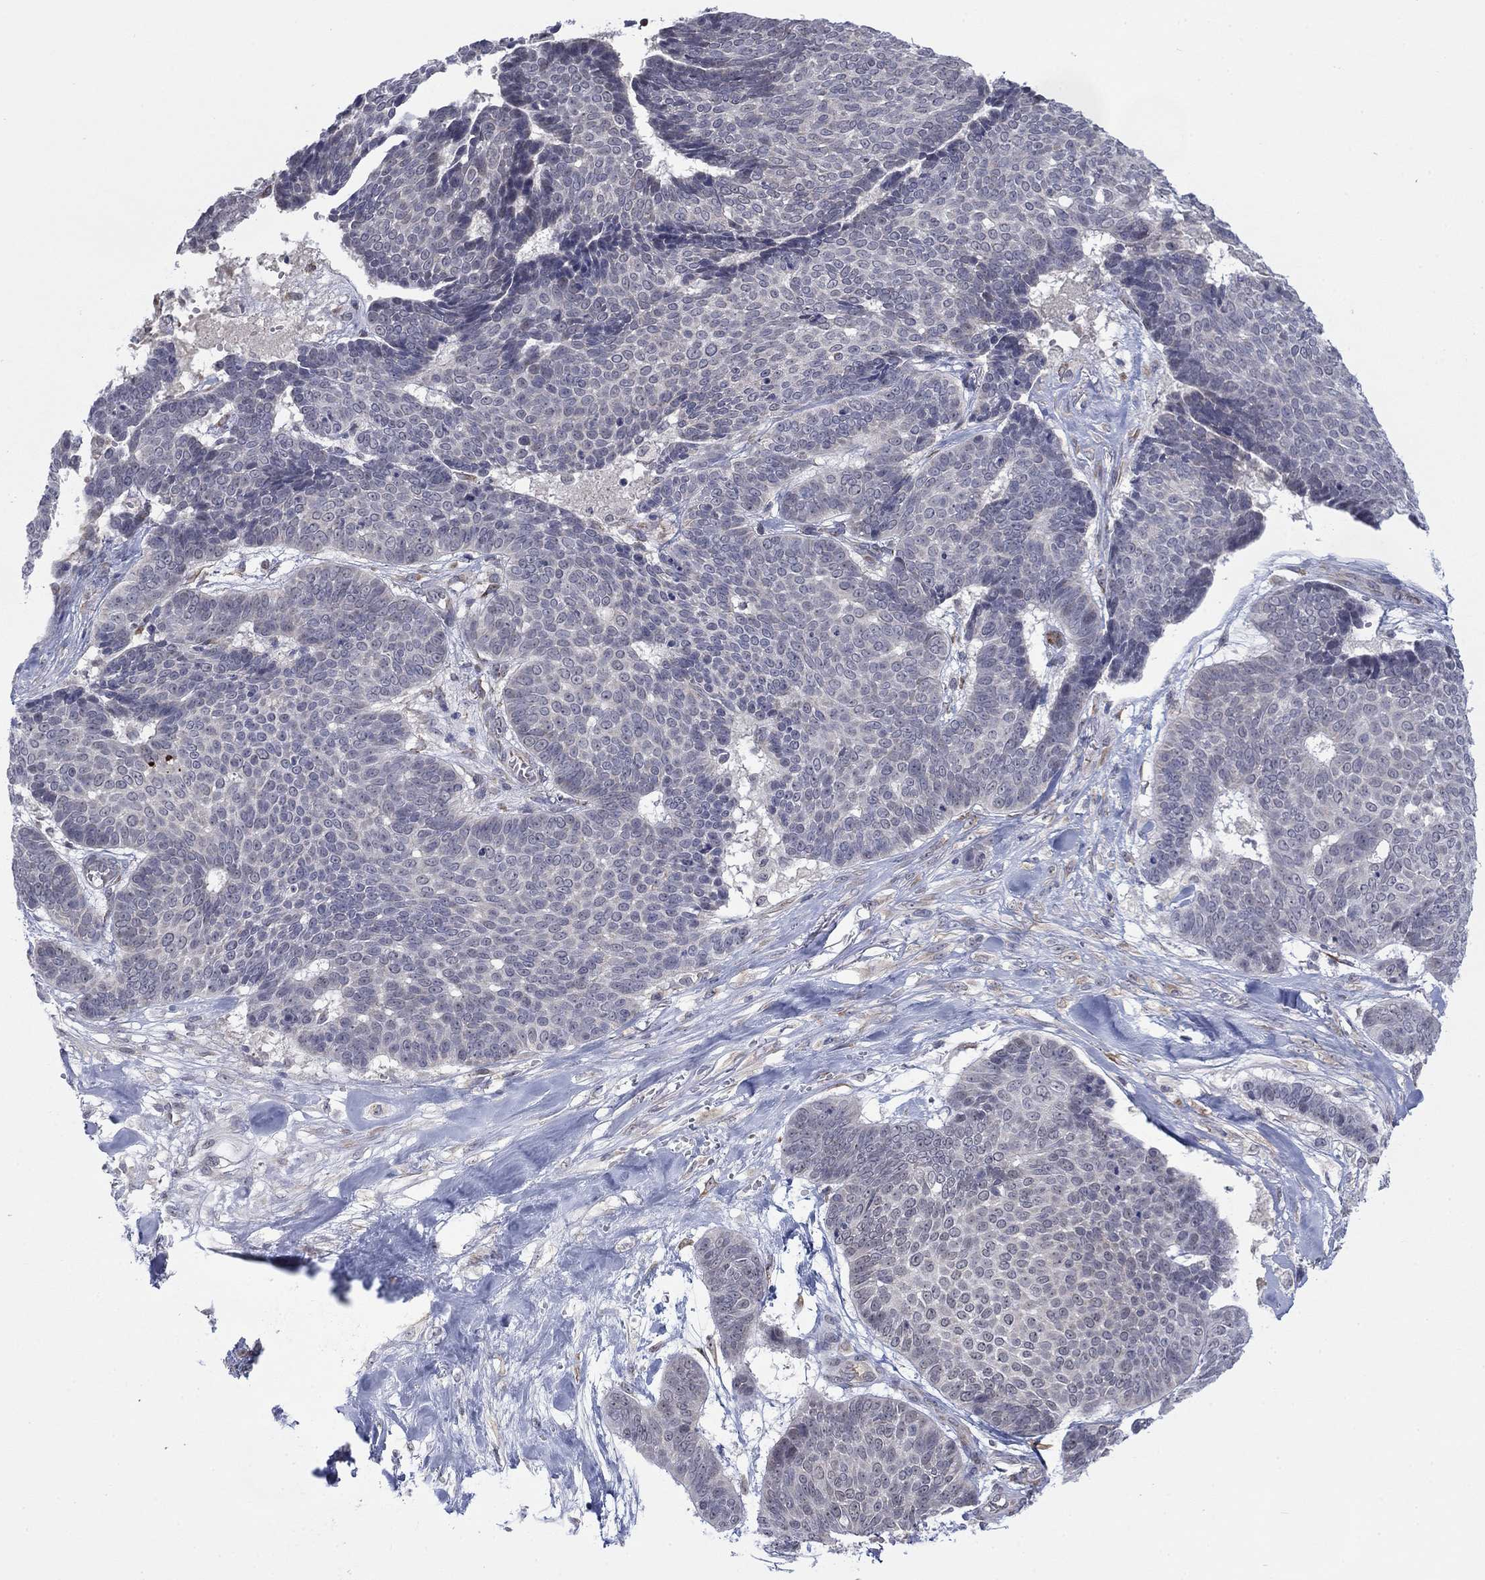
{"staining": {"intensity": "negative", "quantity": "none", "location": "none"}, "tissue": "skin cancer", "cell_type": "Tumor cells", "image_type": "cancer", "snomed": [{"axis": "morphology", "description": "Basal cell carcinoma"}, {"axis": "topography", "description": "Skin"}], "caption": "This is an IHC photomicrograph of skin cancer. There is no expression in tumor cells.", "gene": "MTRFR", "patient": {"sex": "male", "age": 86}}